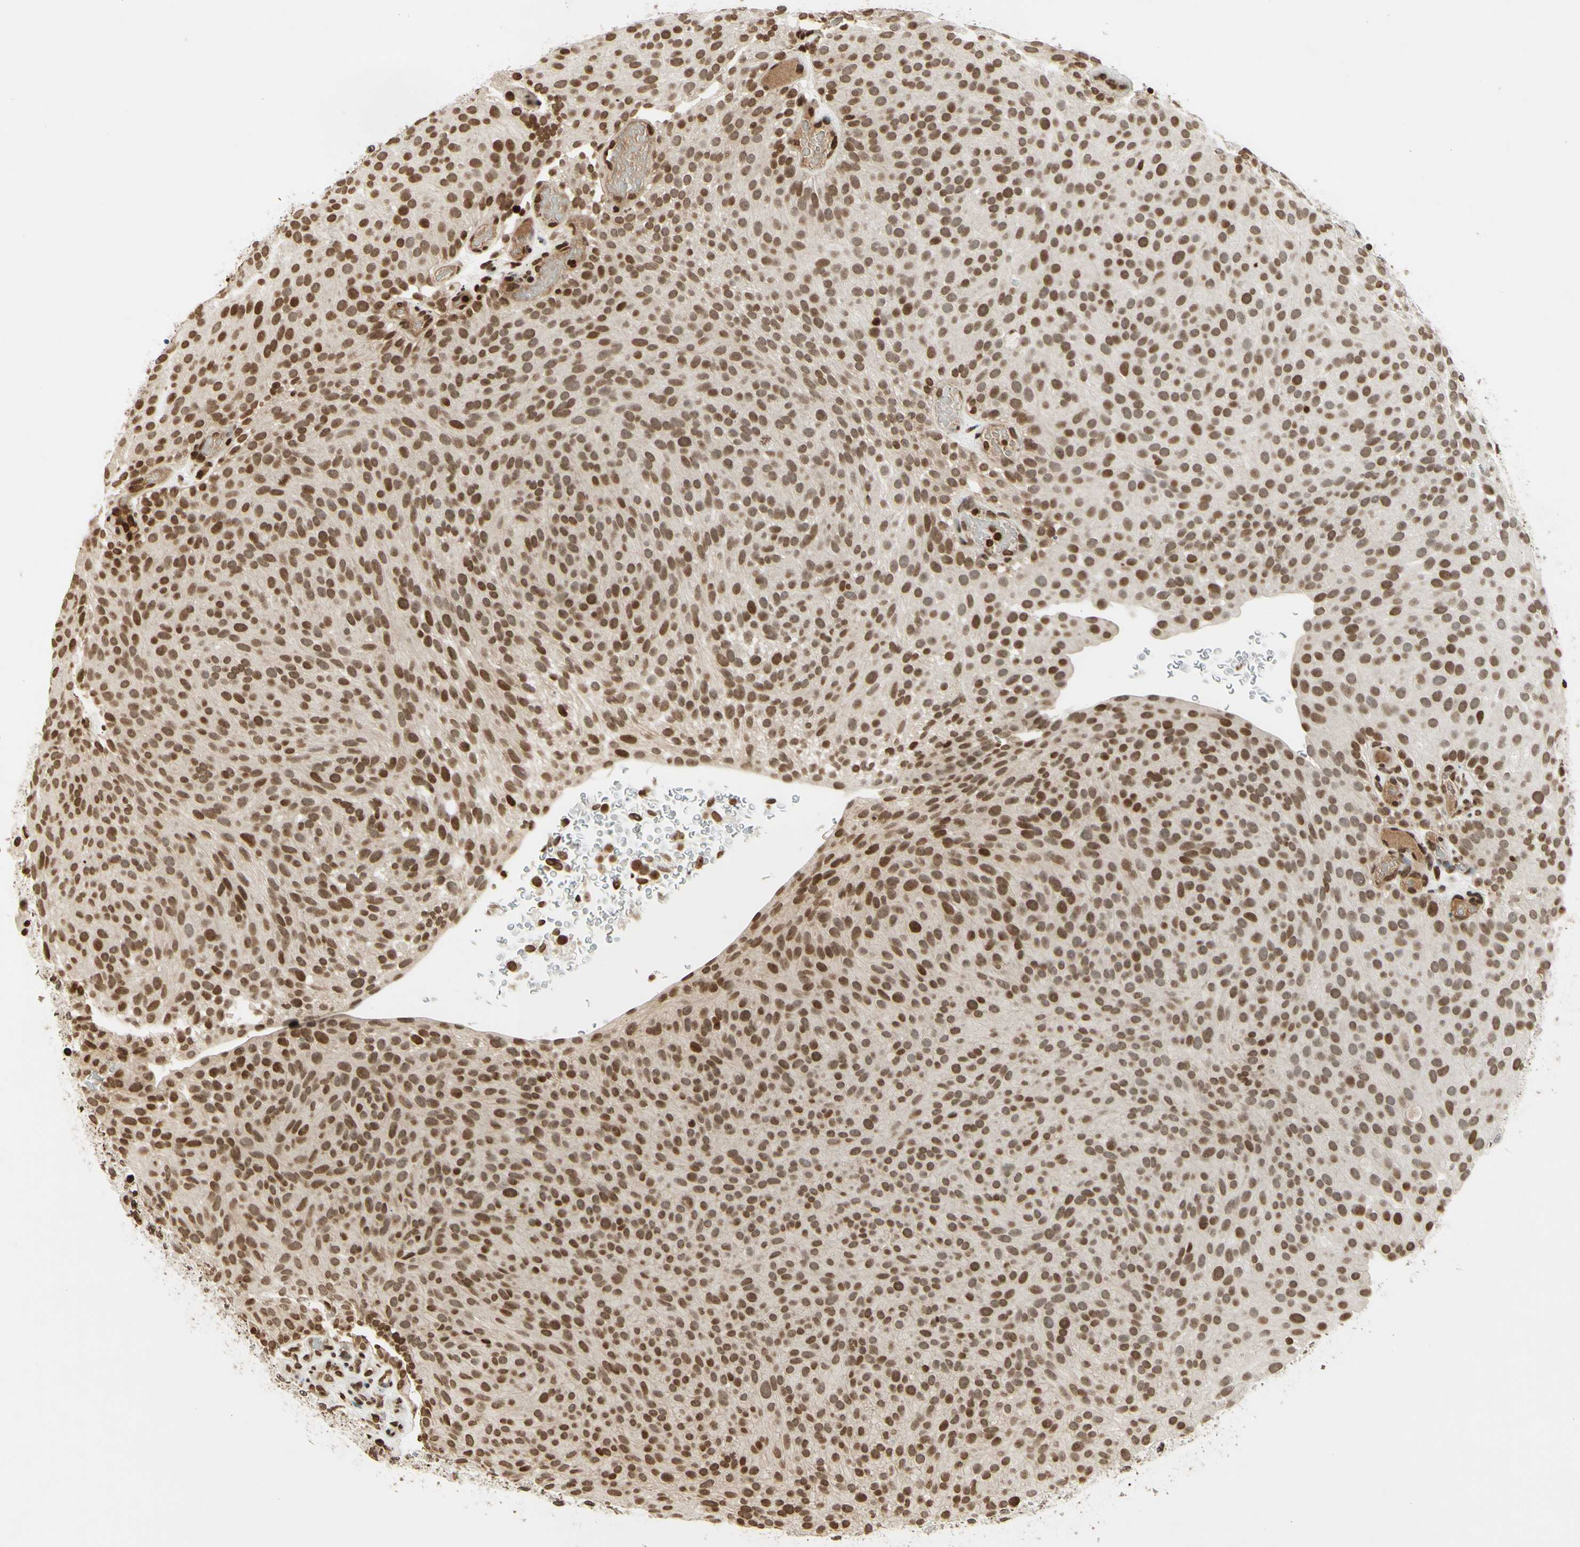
{"staining": {"intensity": "moderate", "quantity": ">75%", "location": "nuclear"}, "tissue": "urothelial cancer", "cell_type": "Tumor cells", "image_type": "cancer", "snomed": [{"axis": "morphology", "description": "Urothelial carcinoma, Low grade"}, {"axis": "topography", "description": "Urinary bladder"}], "caption": "Protein analysis of urothelial carcinoma (low-grade) tissue shows moderate nuclear staining in approximately >75% of tumor cells.", "gene": "RORA", "patient": {"sex": "male", "age": 78}}